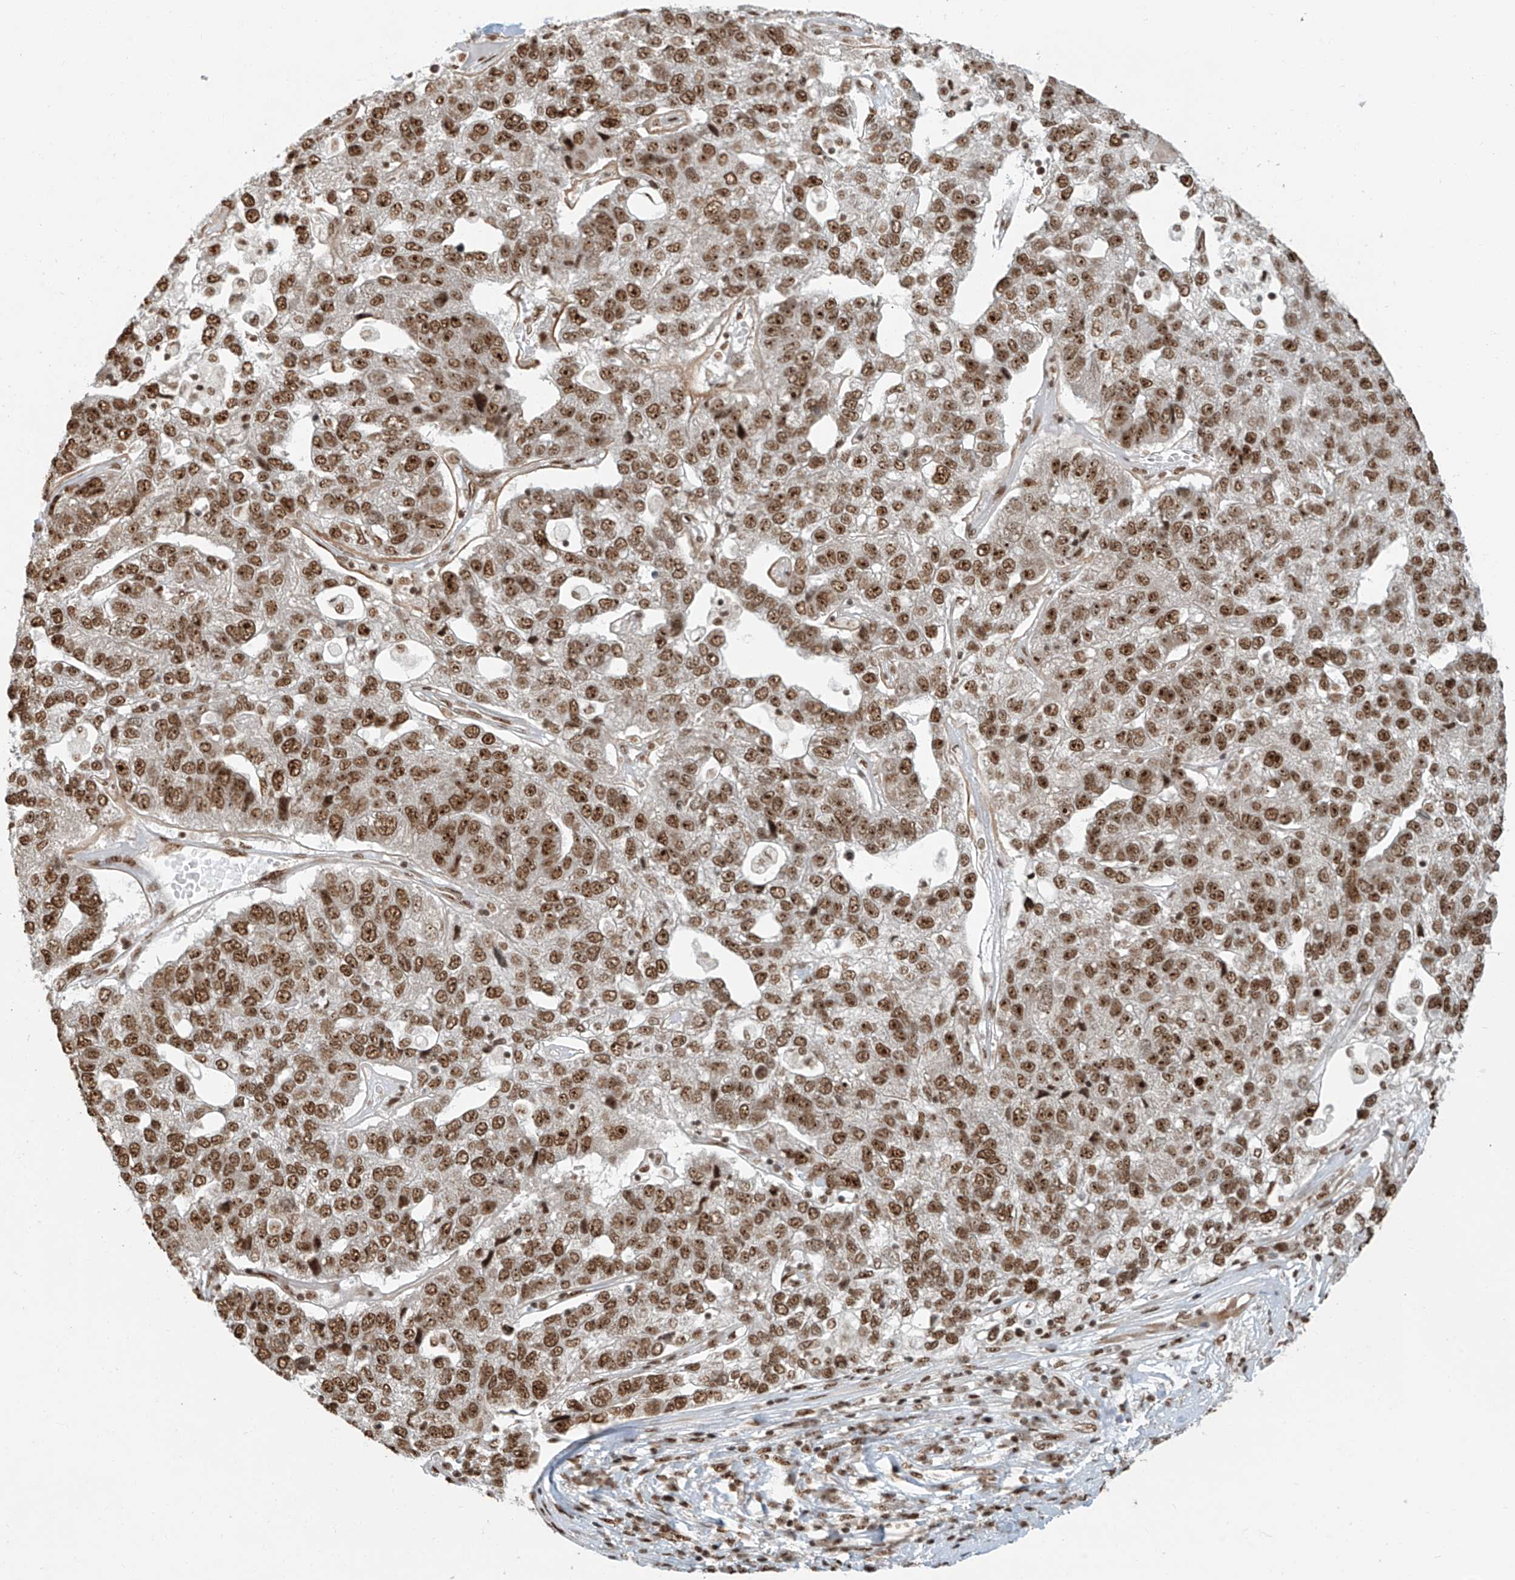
{"staining": {"intensity": "moderate", "quantity": ">75%", "location": "nuclear"}, "tissue": "pancreatic cancer", "cell_type": "Tumor cells", "image_type": "cancer", "snomed": [{"axis": "morphology", "description": "Adenocarcinoma, NOS"}, {"axis": "topography", "description": "Pancreas"}], "caption": "Tumor cells reveal medium levels of moderate nuclear staining in approximately >75% of cells in adenocarcinoma (pancreatic).", "gene": "FAM193B", "patient": {"sex": "female", "age": 61}}